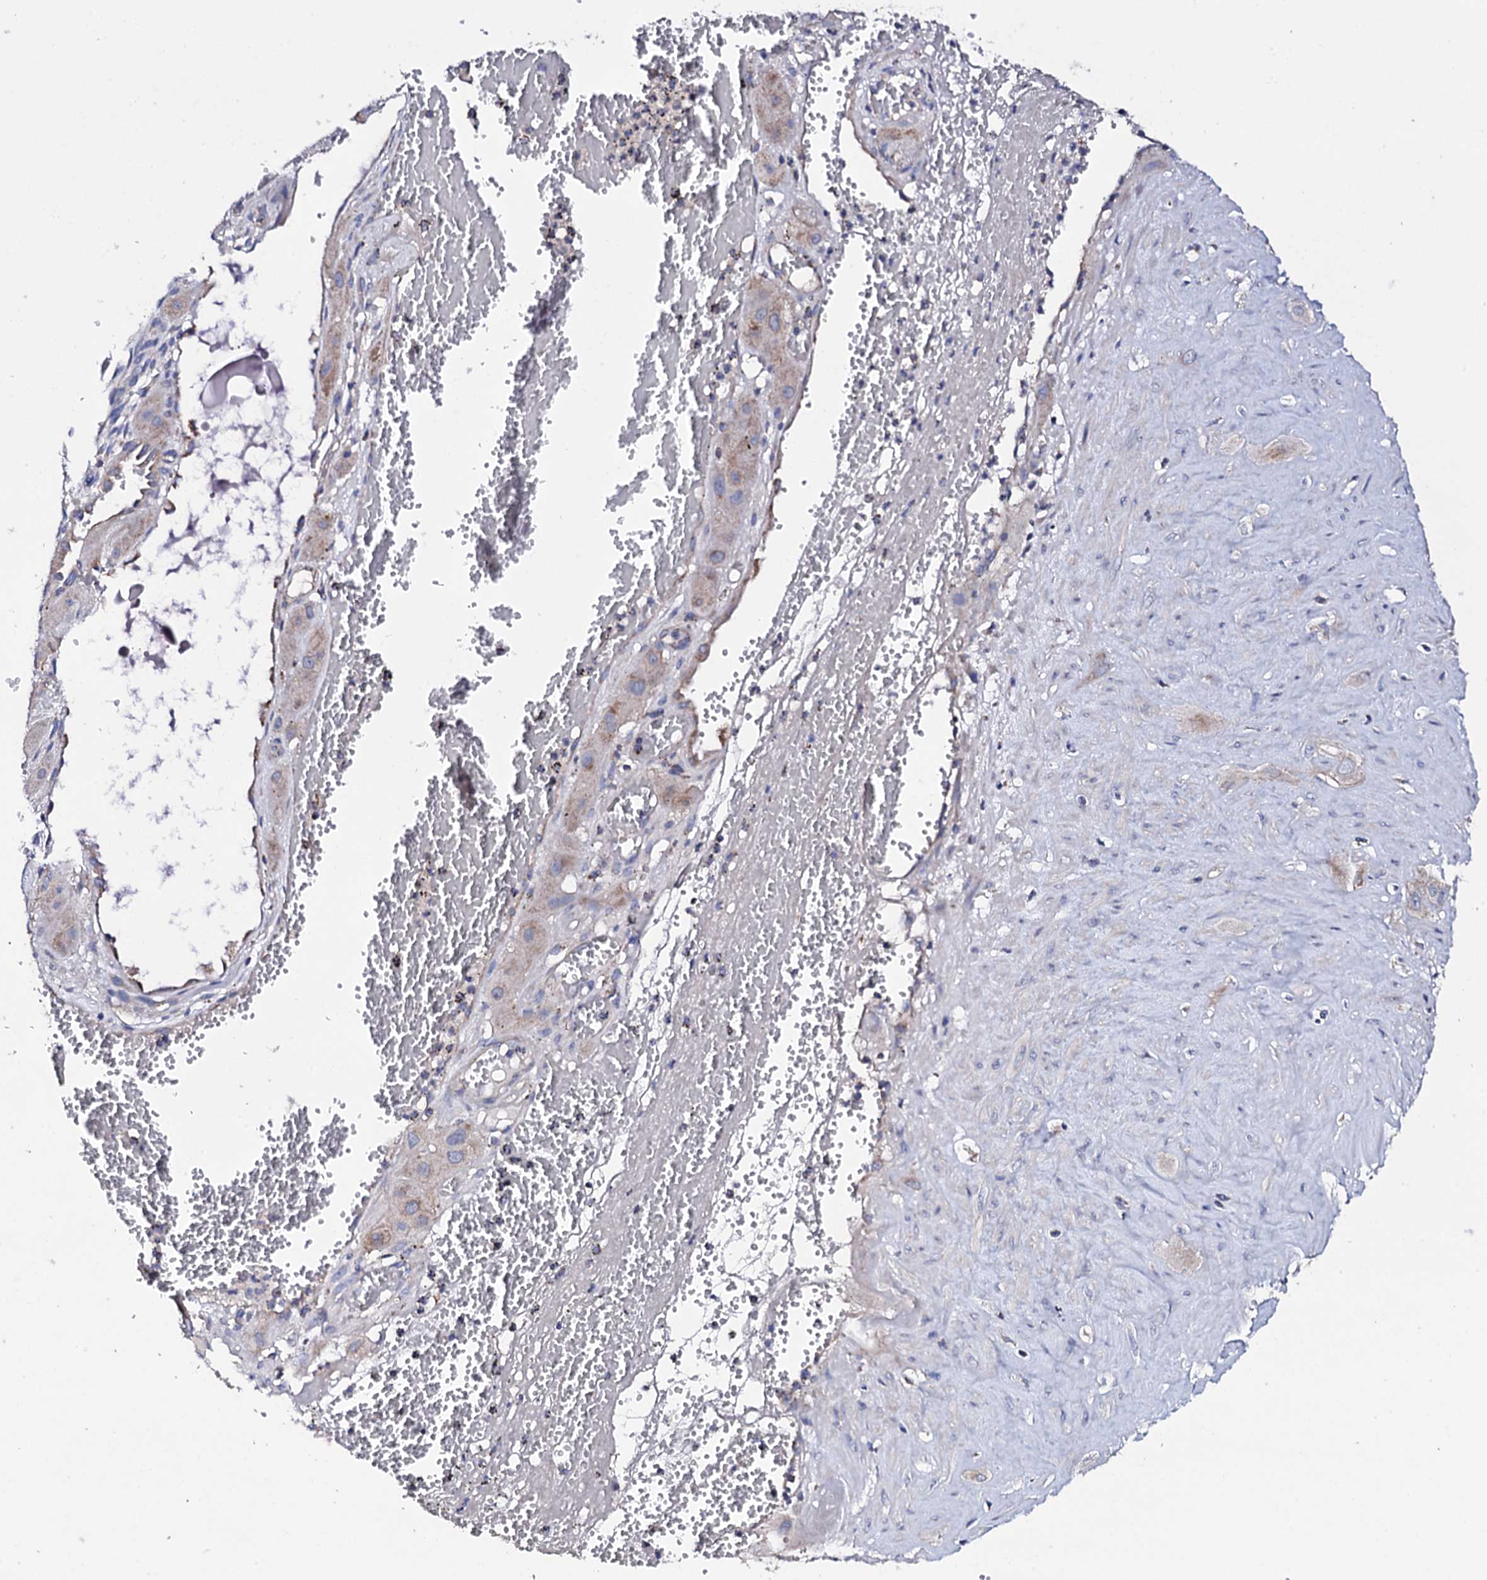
{"staining": {"intensity": "weak", "quantity": "<25%", "location": "cytoplasmic/membranous"}, "tissue": "cervical cancer", "cell_type": "Tumor cells", "image_type": "cancer", "snomed": [{"axis": "morphology", "description": "Squamous cell carcinoma, NOS"}, {"axis": "topography", "description": "Cervix"}], "caption": "There is no significant positivity in tumor cells of cervical cancer.", "gene": "TCAF2", "patient": {"sex": "female", "age": 34}}